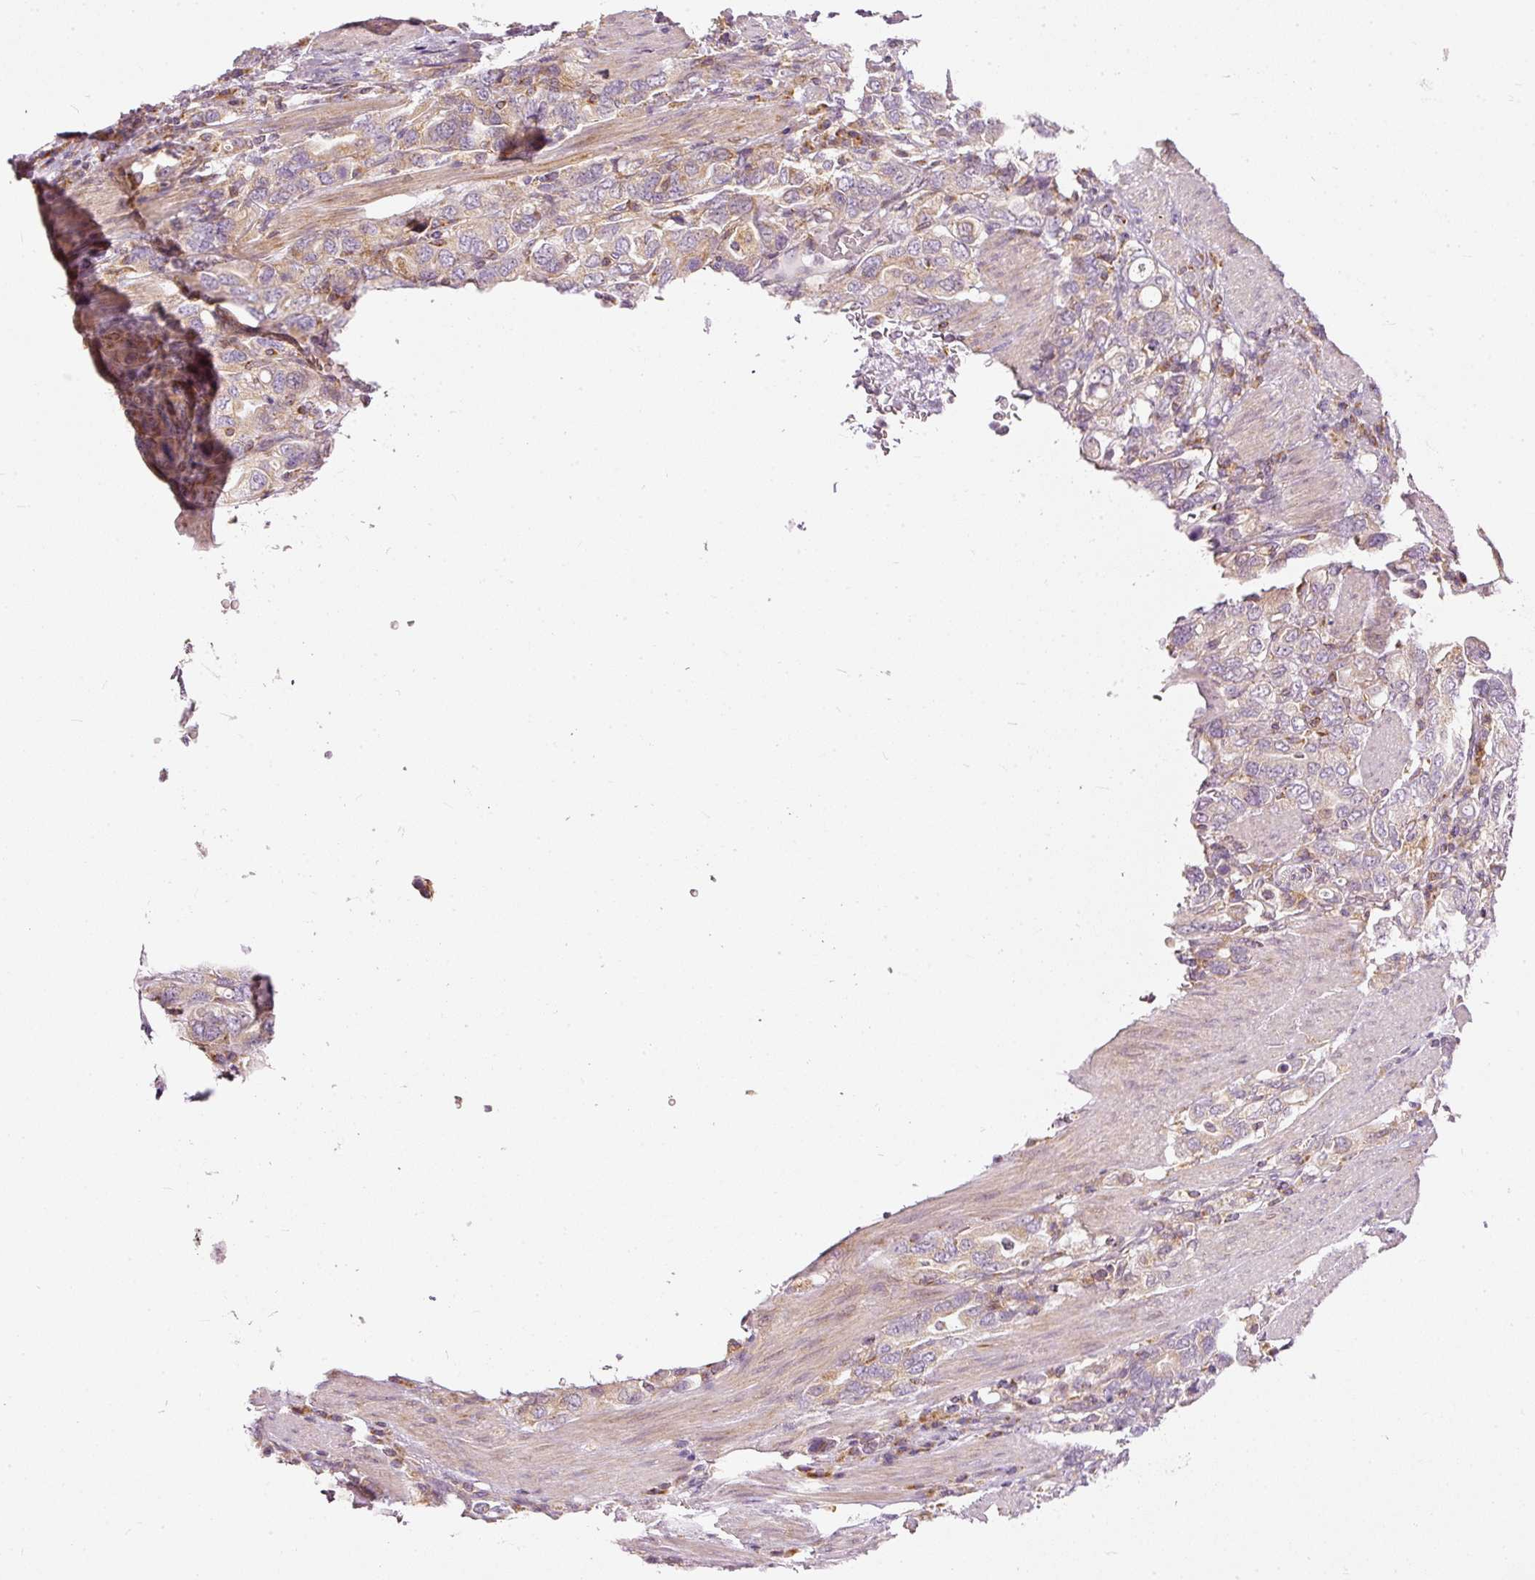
{"staining": {"intensity": "weak", "quantity": "25%-75%", "location": "cytoplasmic/membranous"}, "tissue": "stomach cancer", "cell_type": "Tumor cells", "image_type": "cancer", "snomed": [{"axis": "morphology", "description": "Adenocarcinoma, NOS"}, {"axis": "topography", "description": "Stomach, upper"}, {"axis": "topography", "description": "Stomach"}], "caption": "Immunohistochemical staining of human stomach adenocarcinoma exhibits low levels of weak cytoplasmic/membranous staining in about 25%-75% of tumor cells.", "gene": "SNAPC5", "patient": {"sex": "male", "age": 62}}